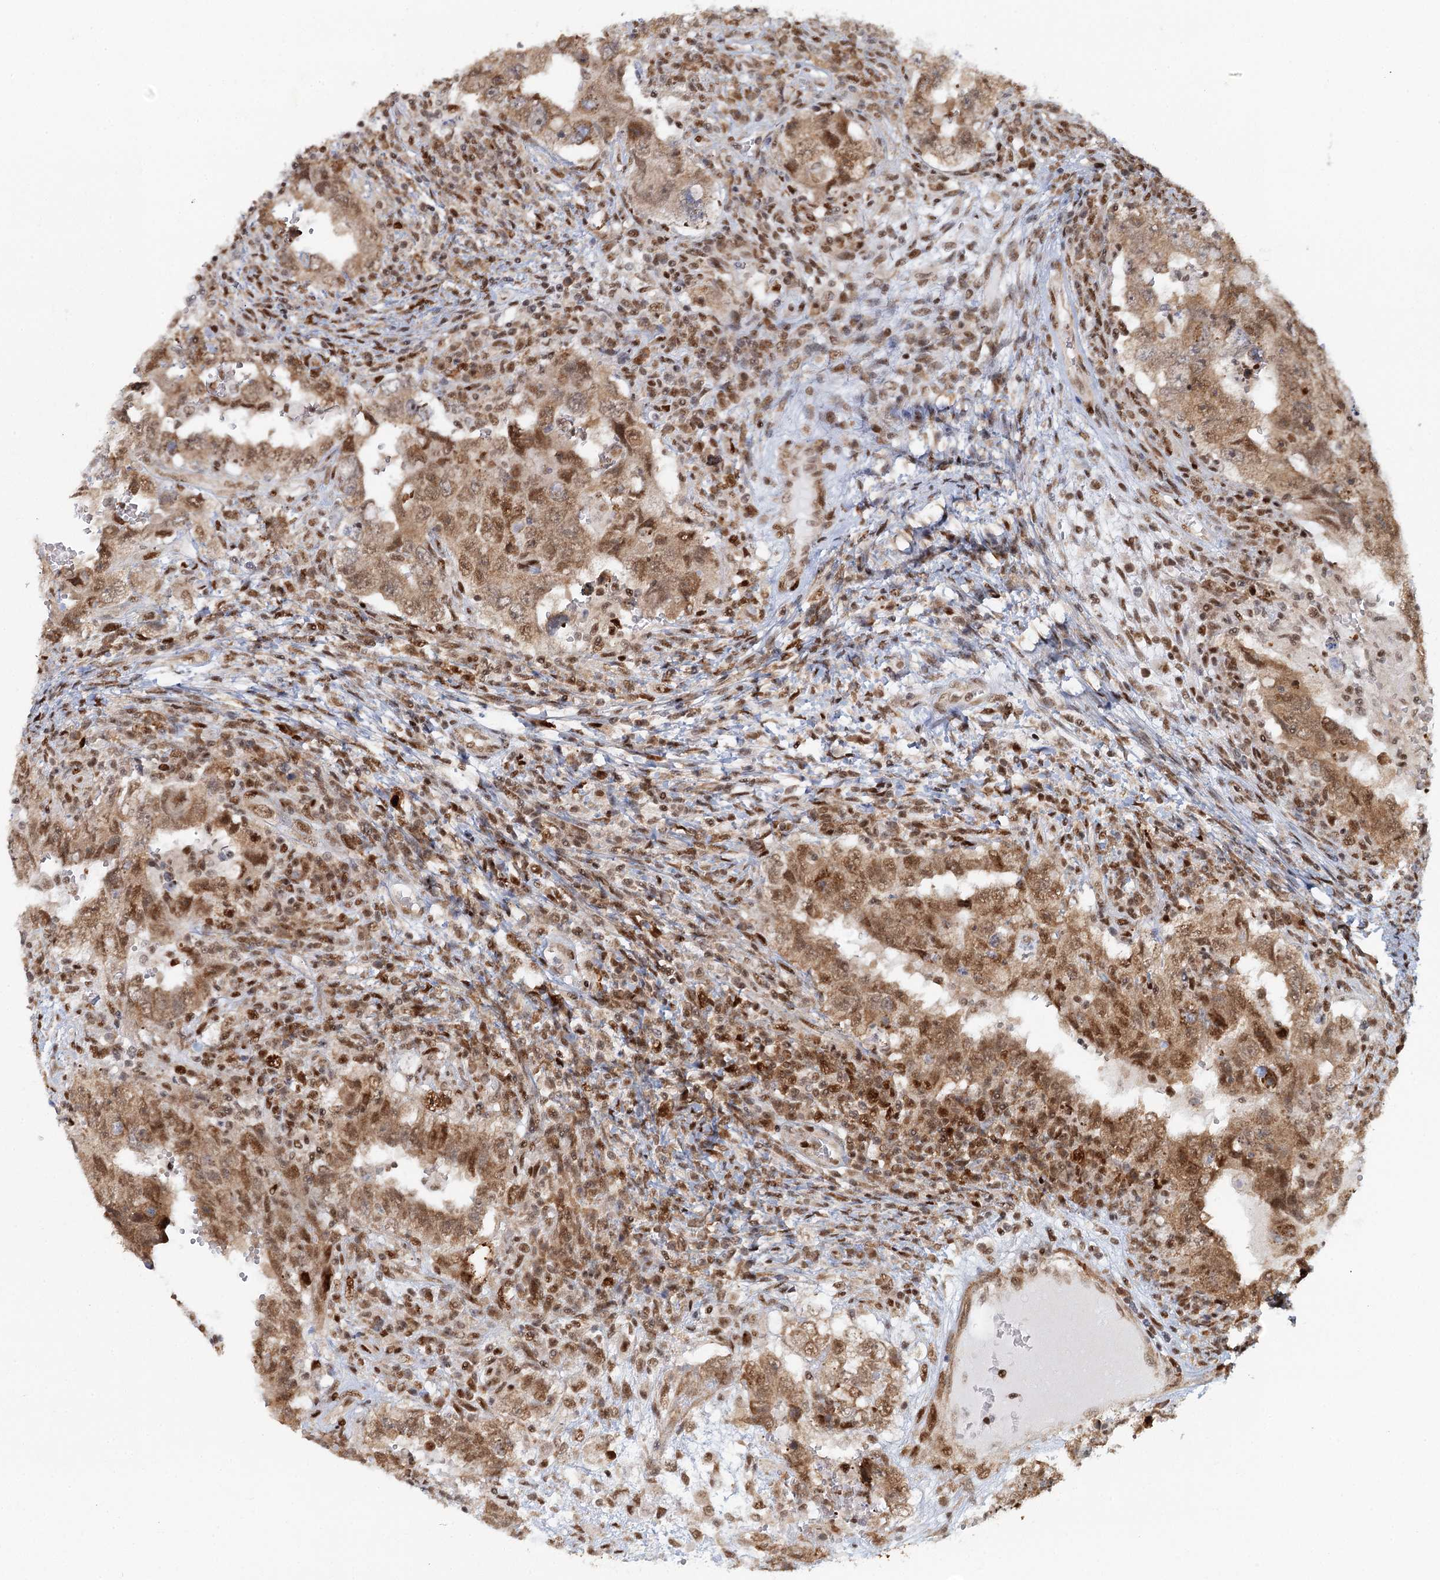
{"staining": {"intensity": "moderate", "quantity": ">75%", "location": "cytoplasmic/membranous,nuclear"}, "tissue": "testis cancer", "cell_type": "Tumor cells", "image_type": "cancer", "snomed": [{"axis": "morphology", "description": "Carcinoma, Embryonal, NOS"}, {"axis": "topography", "description": "Testis"}], "caption": "Brown immunohistochemical staining in embryonal carcinoma (testis) reveals moderate cytoplasmic/membranous and nuclear staining in approximately >75% of tumor cells.", "gene": "GPATCH11", "patient": {"sex": "male", "age": 26}}